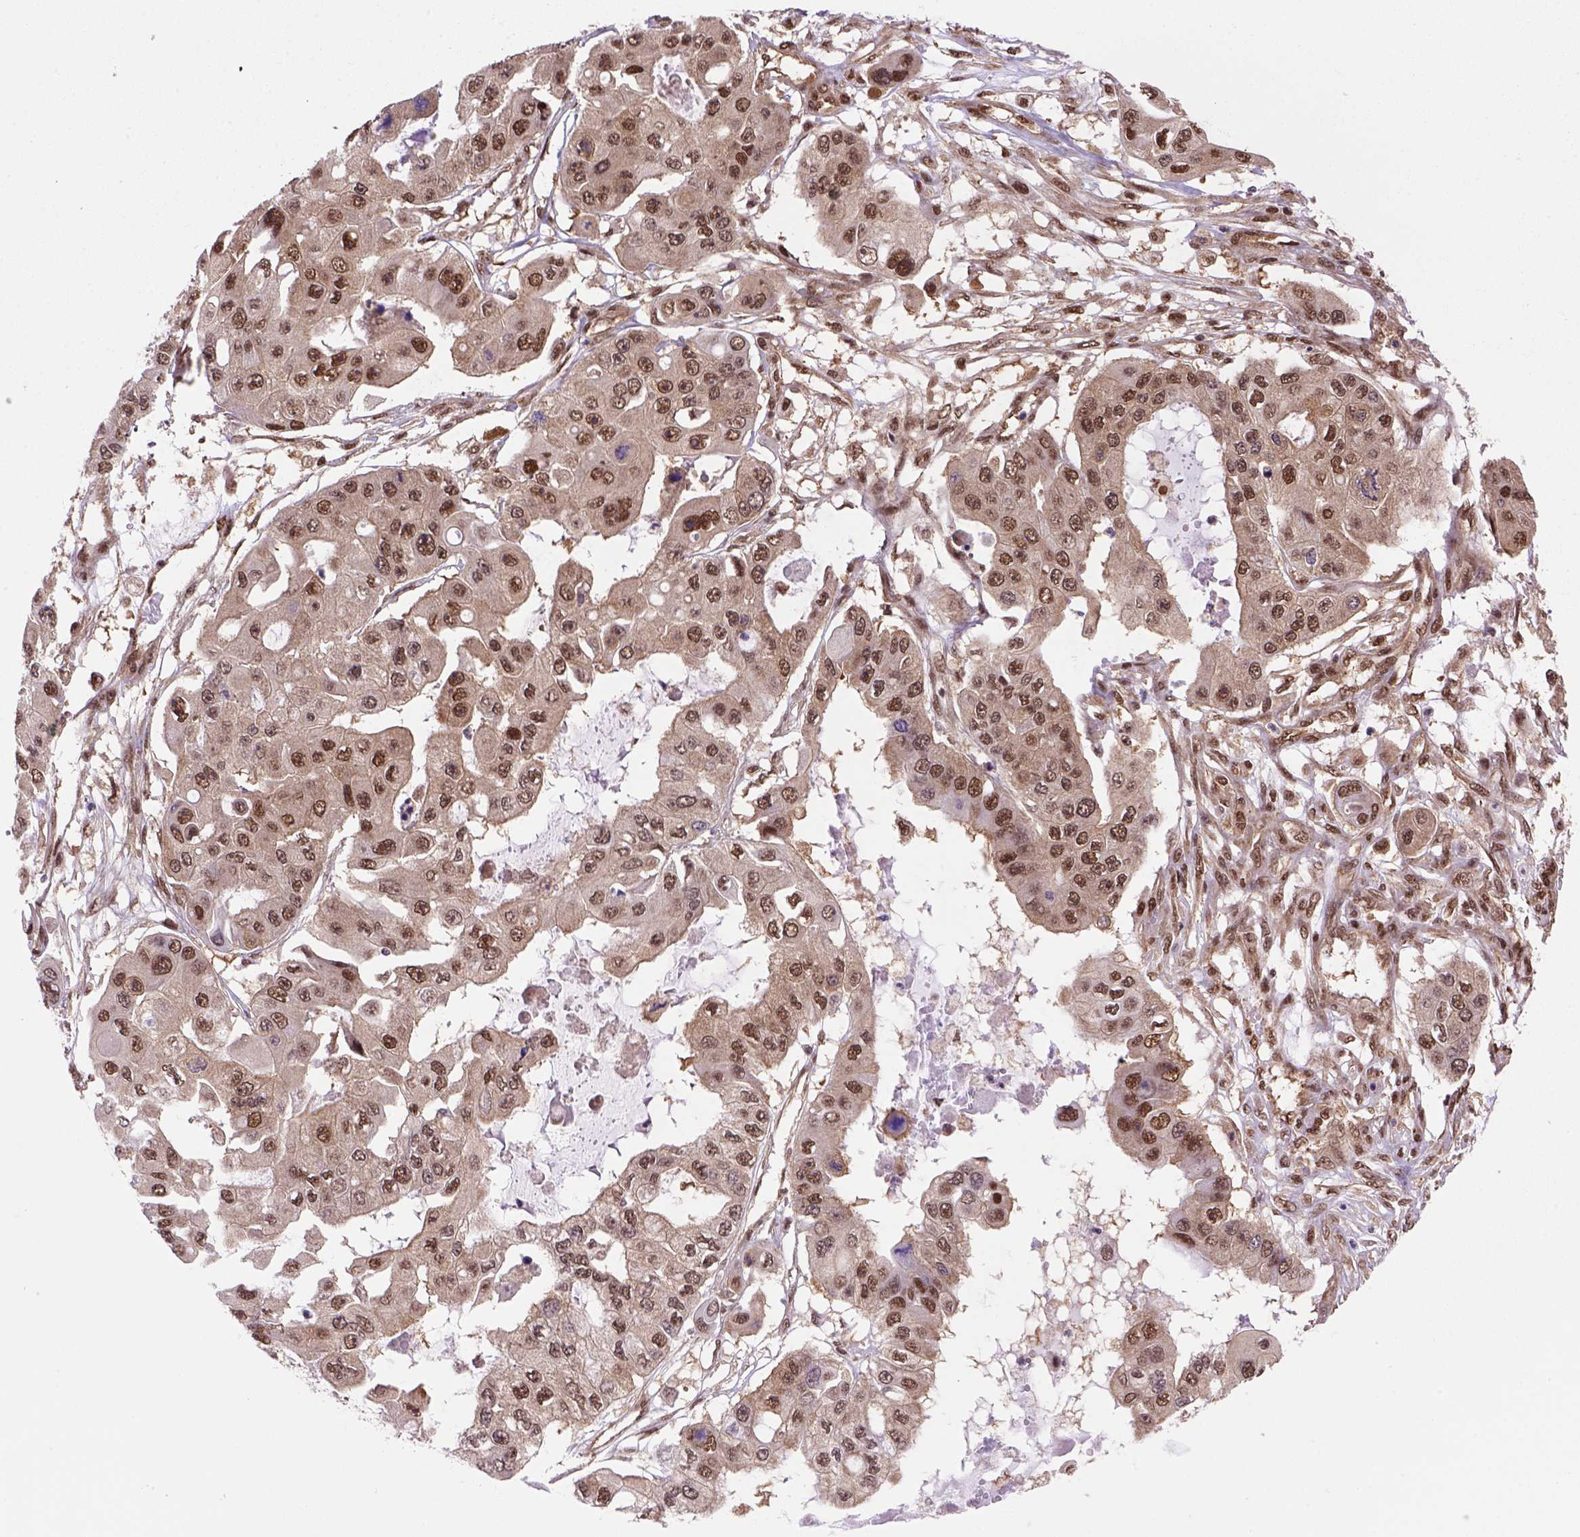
{"staining": {"intensity": "strong", "quantity": ">75%", "location": "nuclear"}, "tissue": "ovarian cancer", "cell_type": "Tumor cells", "image_type": "cancer", "snomed": [{"axis": "morphology", "description": "Cystadenocarcinoma, serous, NOS"}, {"axis": "topography", "description": "Ovary"}], "caption": "Ovarian cancer (serous cystadenocarcinoma) stained with immunohistochemistry (IHC) exhibits strong nuclear staining in about >75% of tumor cells.", "gene": "PSMC2", "patient": {"sex": "female", "age": 56}}